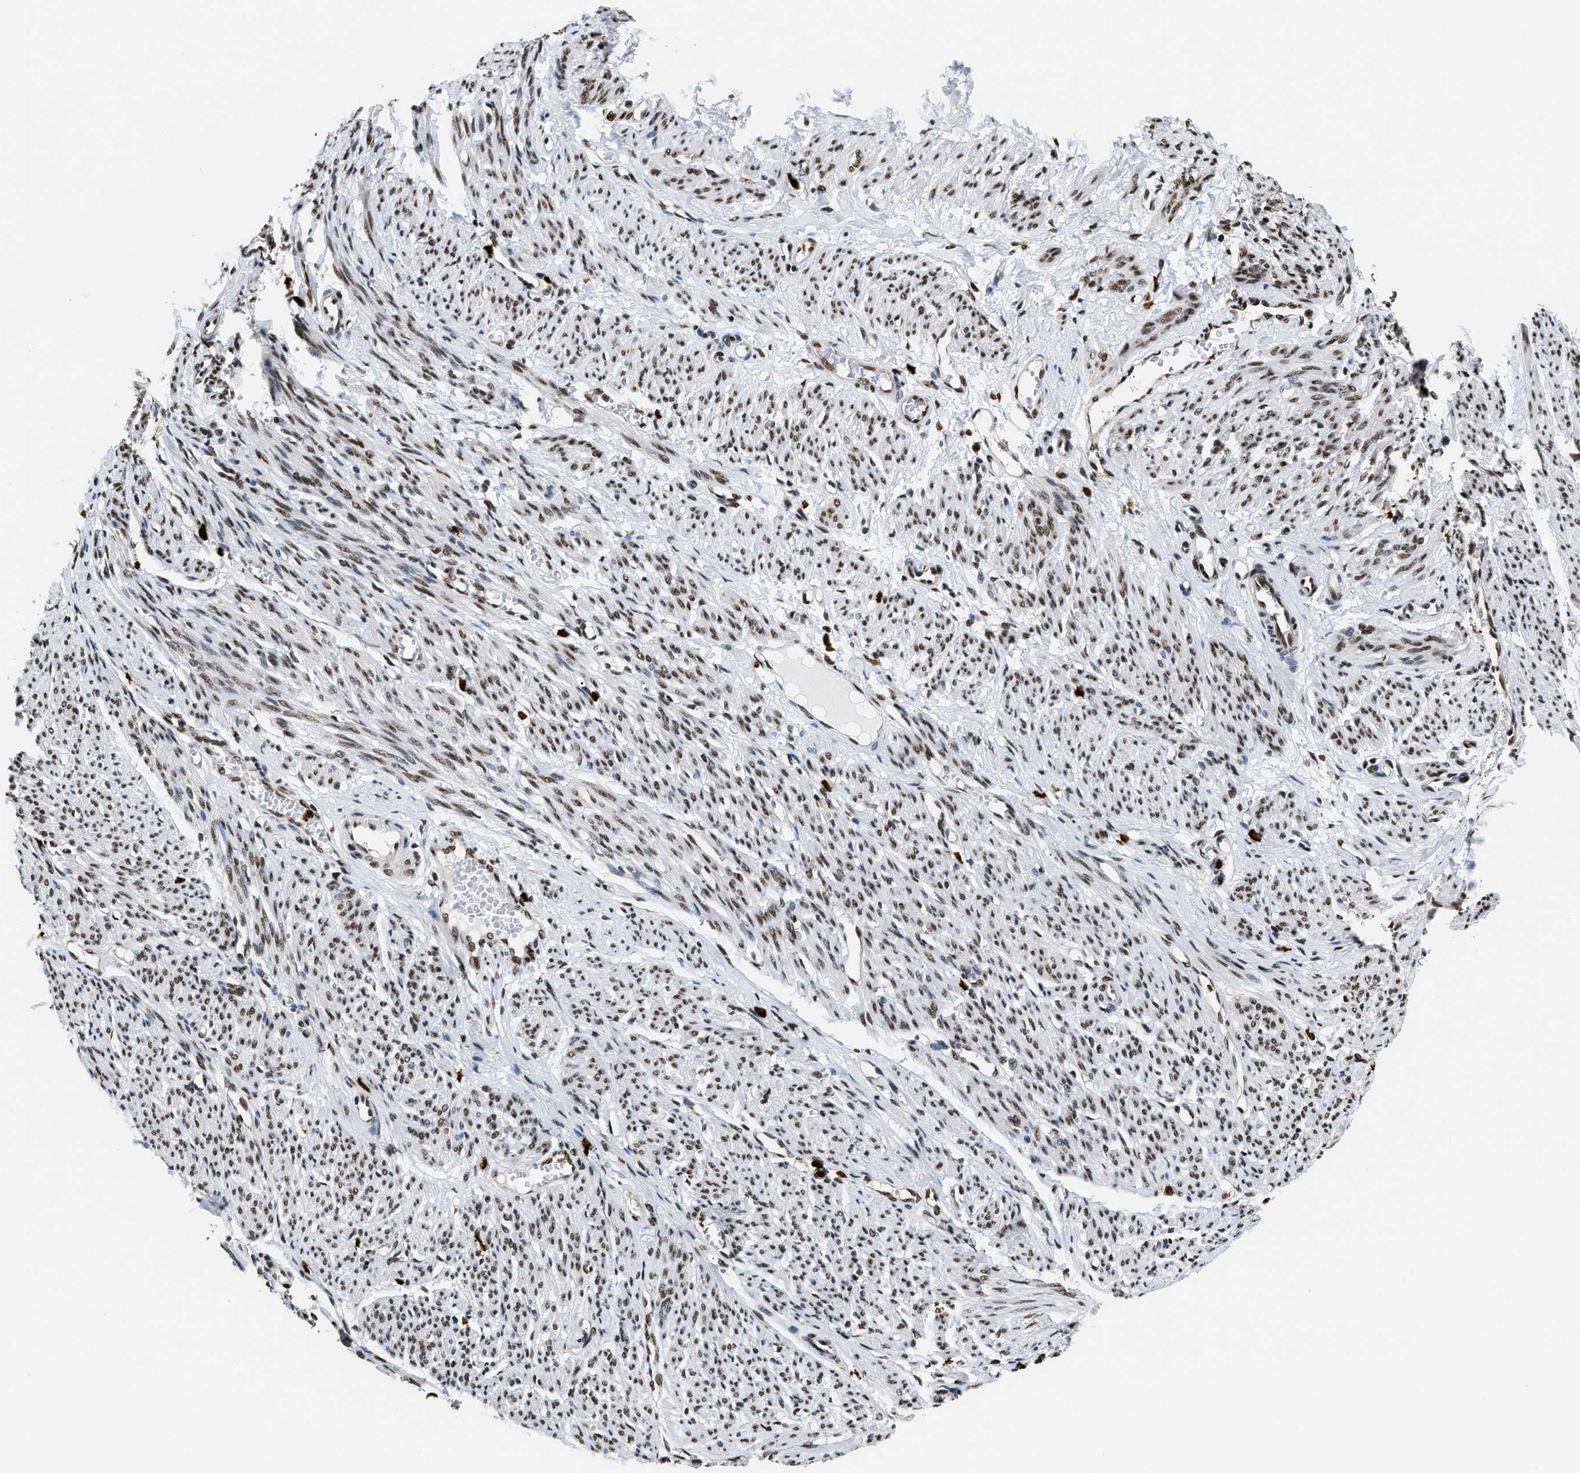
{"staining": {"intensity": "weak", "quantity": ">75%", "location": "nuclear"}, "tissue": "smooth muscle", "cell_type": "Smooth muscle cells", "image_type": "normal", "snomed": [{"axis": "morphology", "description": "Normal tissue, NOS"}, {"axis": "topography", "description": "Smooth muscle"}], "caption": "About >75% of smooth muscle cells in unremarkable smooth muscle show weak nuclear protein expression as visualized by brown immunohistochemical staining.", "gene": "CCNDBP1", "patient": {"sex": "female", "age": 65}}